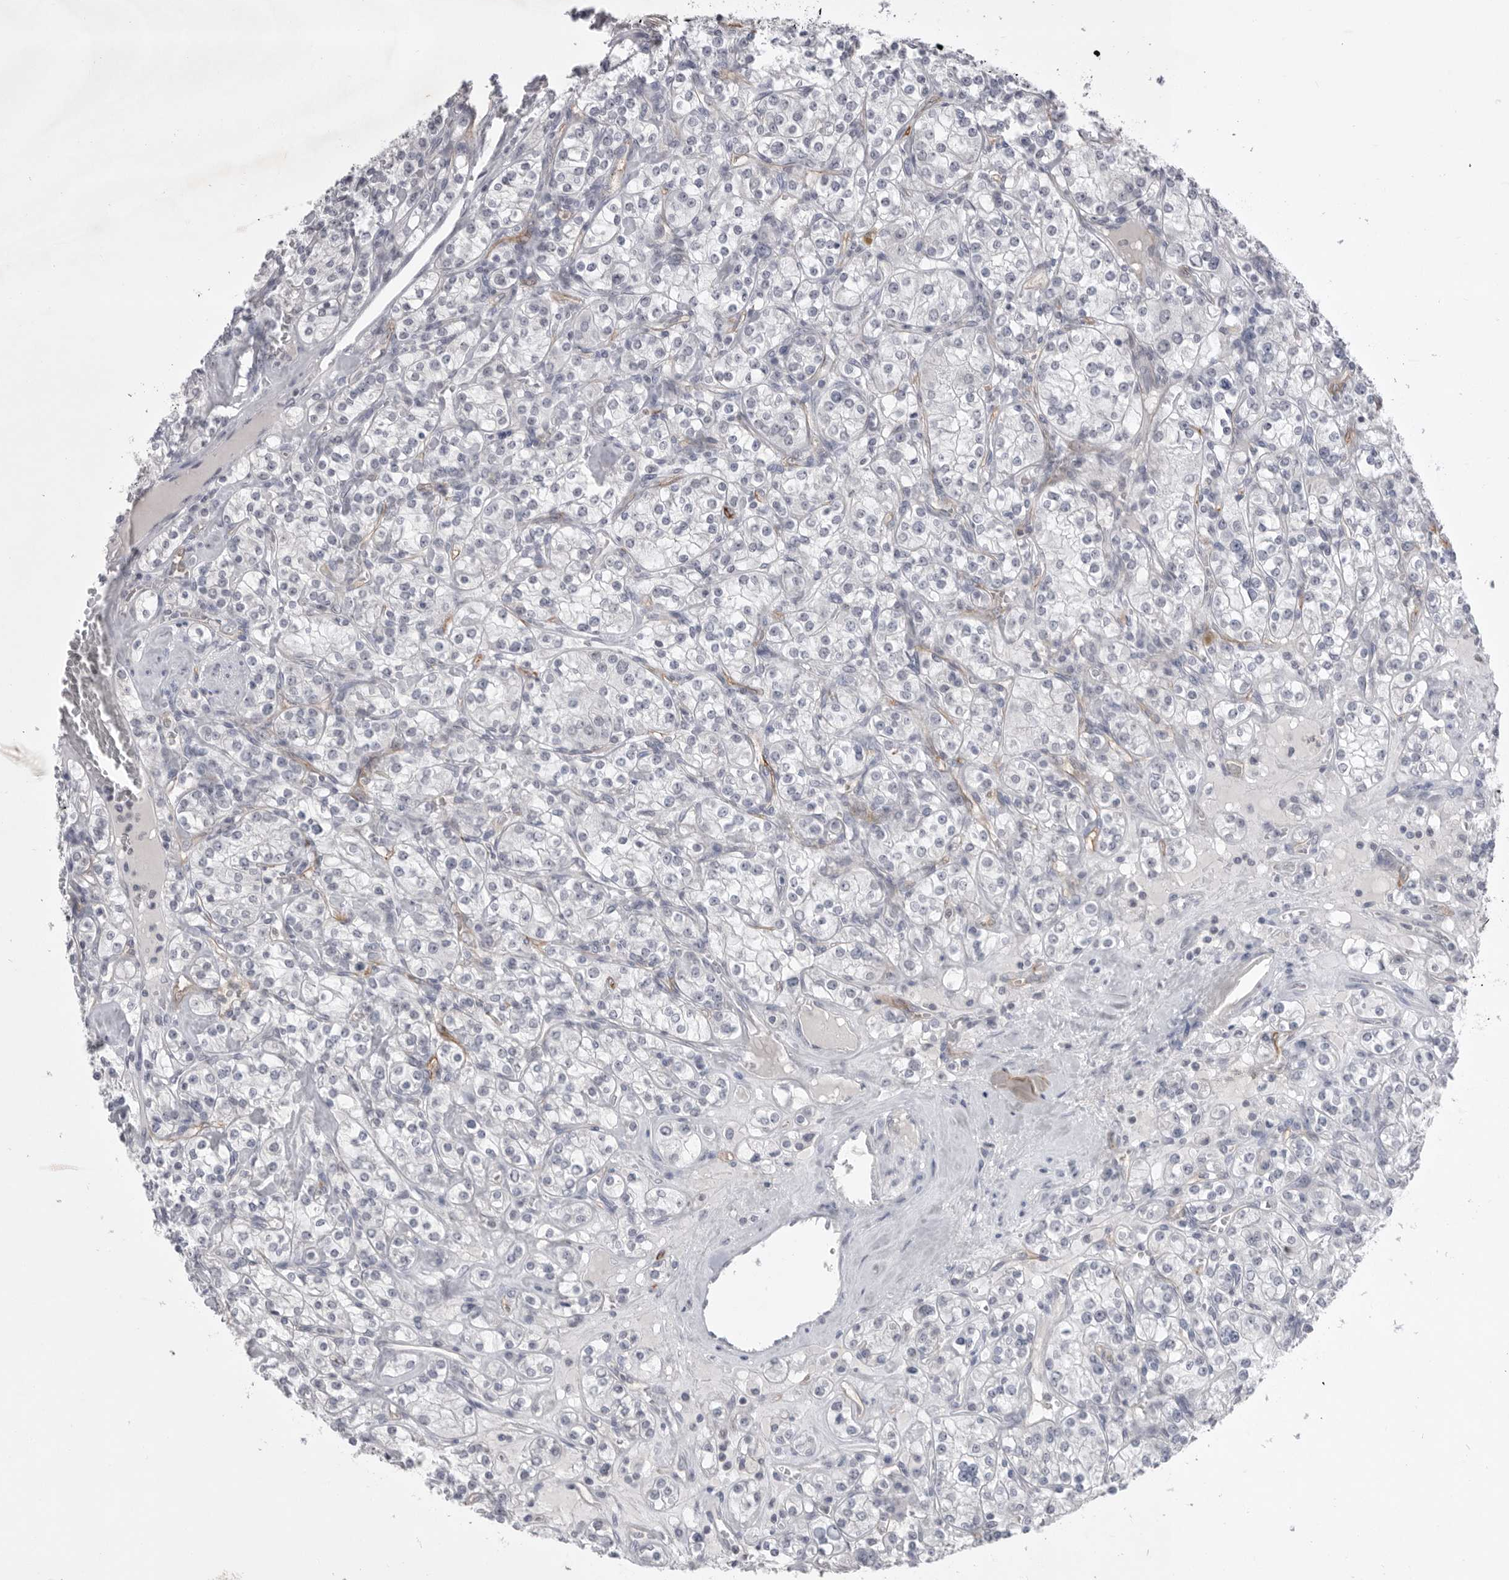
{"staining": {"intensity": "negative", "quantity": "none", "location": "none"}, "tissue": "renal cancer", "cell_type": "Tumor cells", "image_type": "cancer", "snomed": [{"axis": "morphology", "description": "Adenocarcinoma, NOS"}, {"axis": "topography", "description": "Kidney"}], "caption": "DAB (3,3'-diaminobenzidine) immunohistochemical staining of human renal cancer exhibits no significant staining in tumor cells.", "gene": "ZBTB7B", "patient": {"sex": "male", "age": 77}}